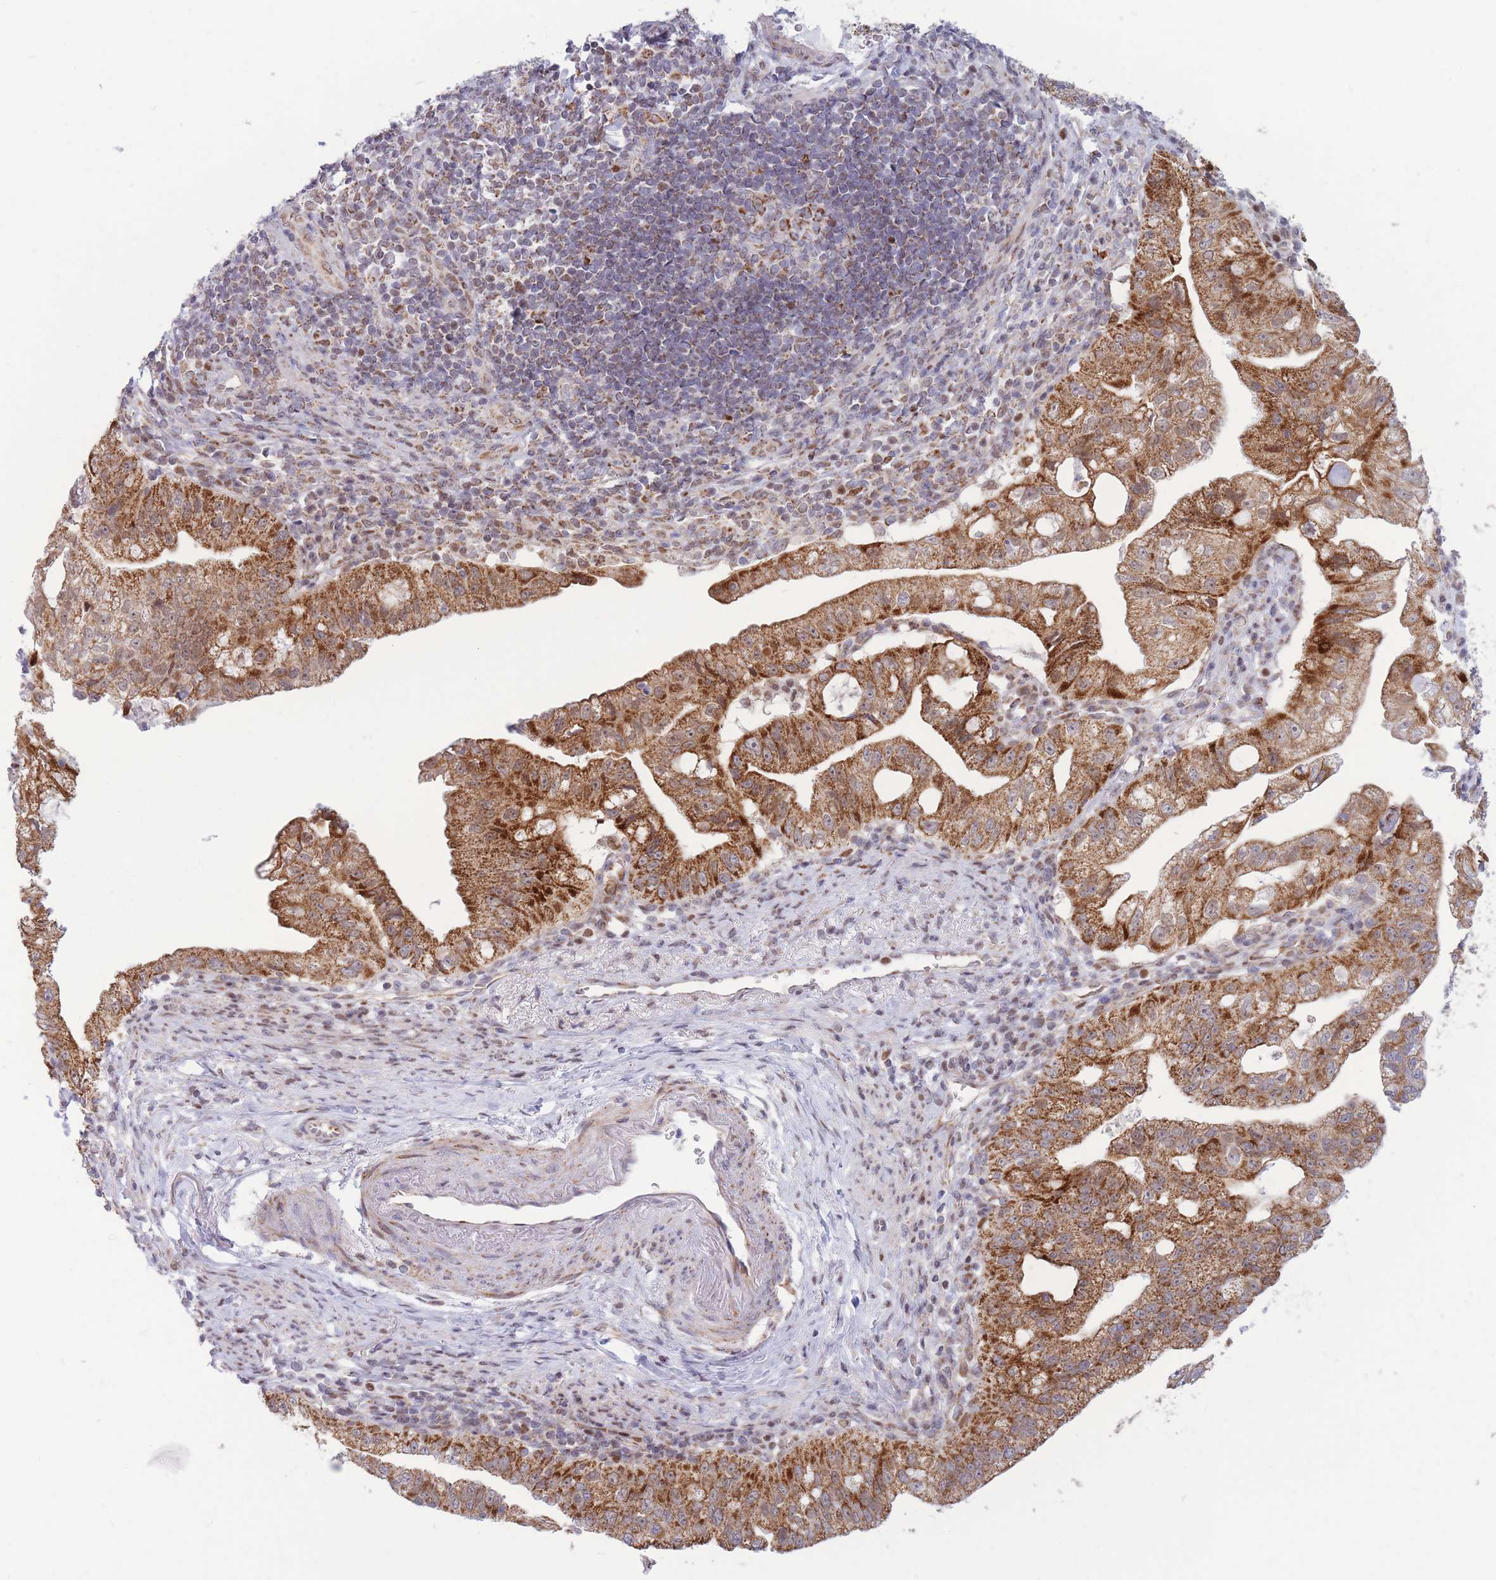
{"staining": {"intensity": "strong", "quantity": ">75%", "location": "cytoplasmic/membranous"}, "tissue": "pancreatic cancer", "cell_type": "Tumor cells", "image_type": "cancer", "snomed": [{"axis": "morphology", "description": "Adenocarcinoma, NOS"}, {"axis": "topography", "description": "Pancreas"}], "caption": "Pancreatic cancer (adenocarcinoma) stained with a brown dye displays strong cytoplasmic/membranous positive positivity in approximately >75% of tumor cells.", "gene": "MOB4", "patient": {"sex": "male", "age": 70}}